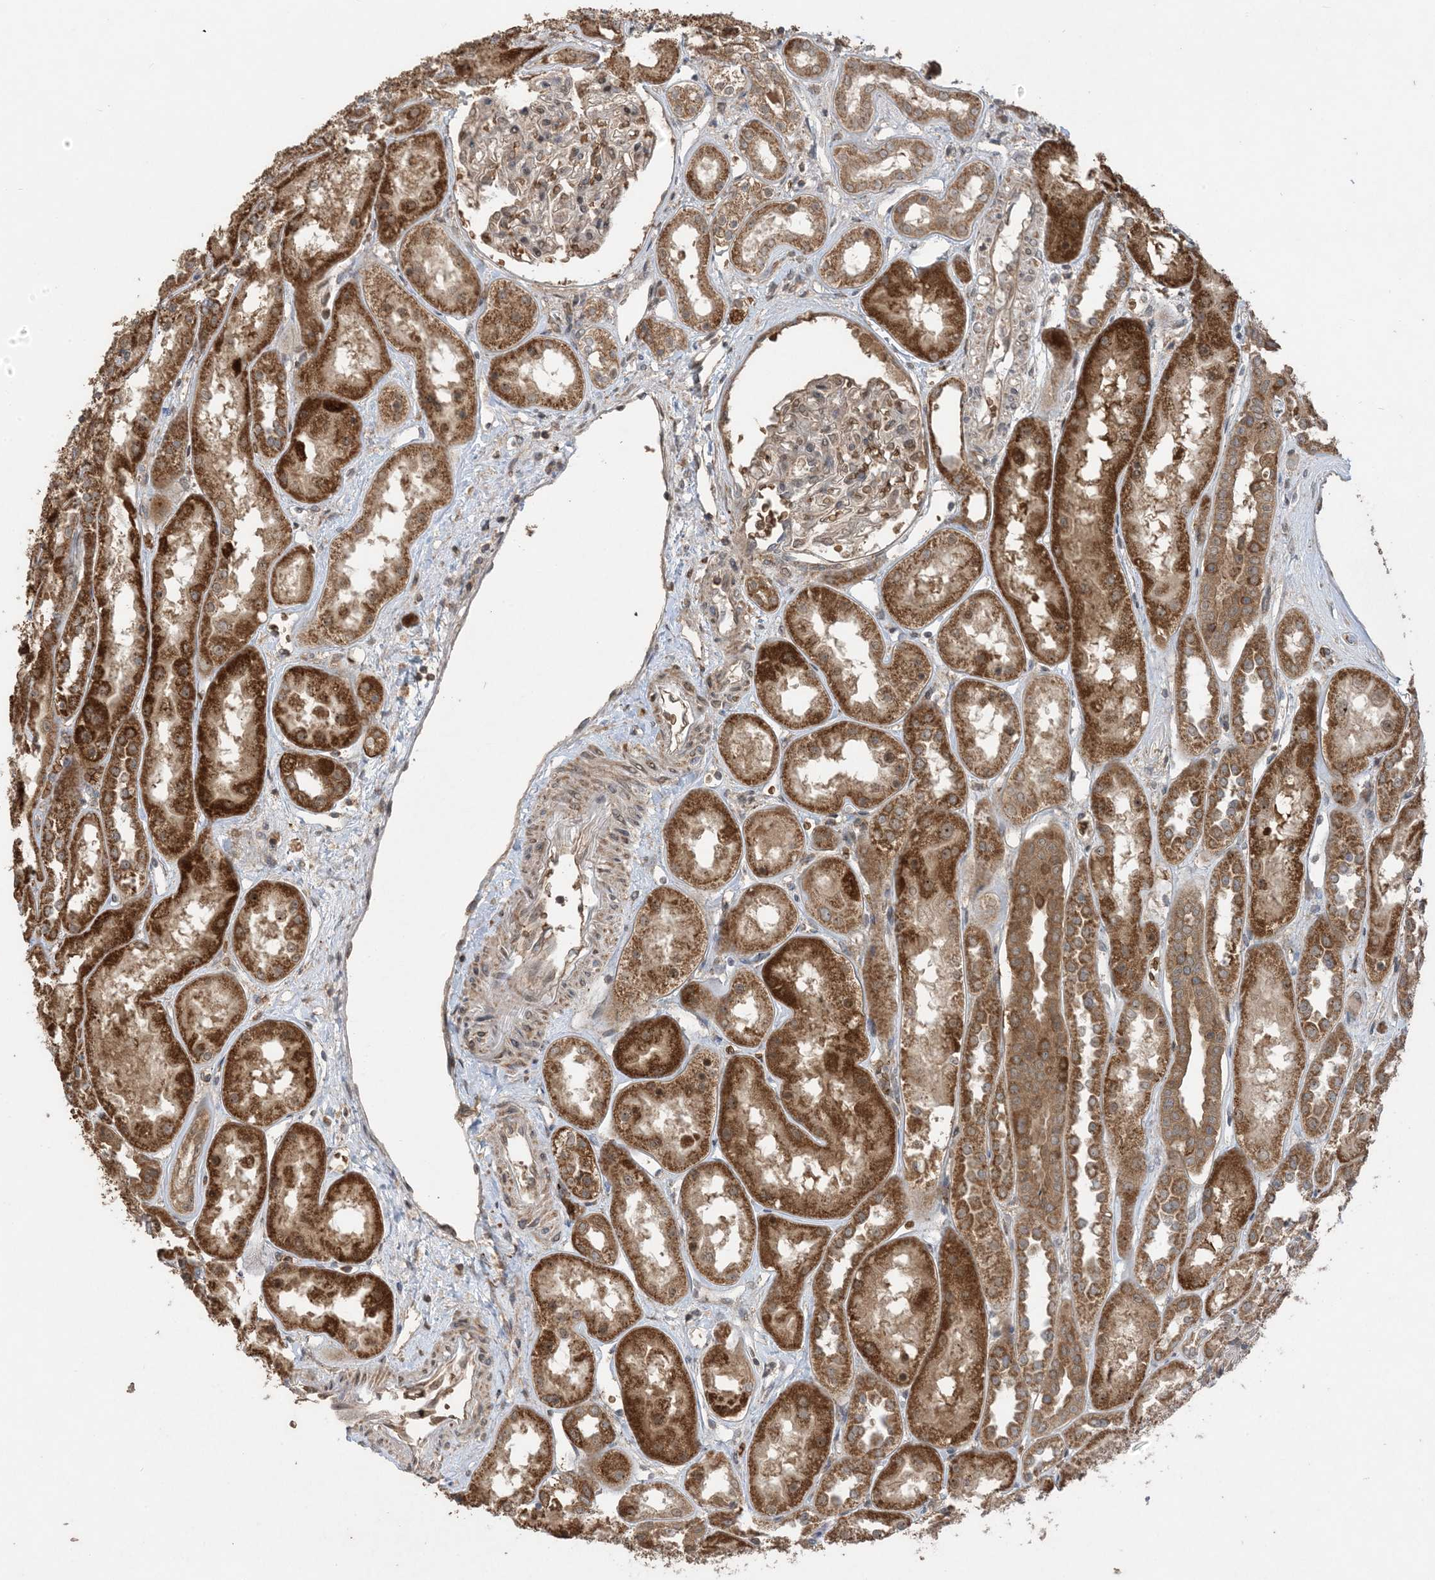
{"staining": {"intensity": "weak", "quantity": "25%-75%", "location": "cytoplasmic/membranous"}, "tissue": "kidney", "cell_type": "Cells in glomeruli", "image_type": "normal", "snomed": [{"axis": "morphology", "description": "Normal tissue, NOS"}, {"axis": "topography", "description": "Kidney"}], "caption": "Protein staining of normal kidney exhibits weak cytoplasmic/membranous expression in about 25%-75% of cells in glomeruli. (DAB (3,3'-diaminobenzidine) IHC, brown staining for protein, blue staining for nuclei).", "gene": "PUSL1", "patient": {"sex": "male", "age": 70}}